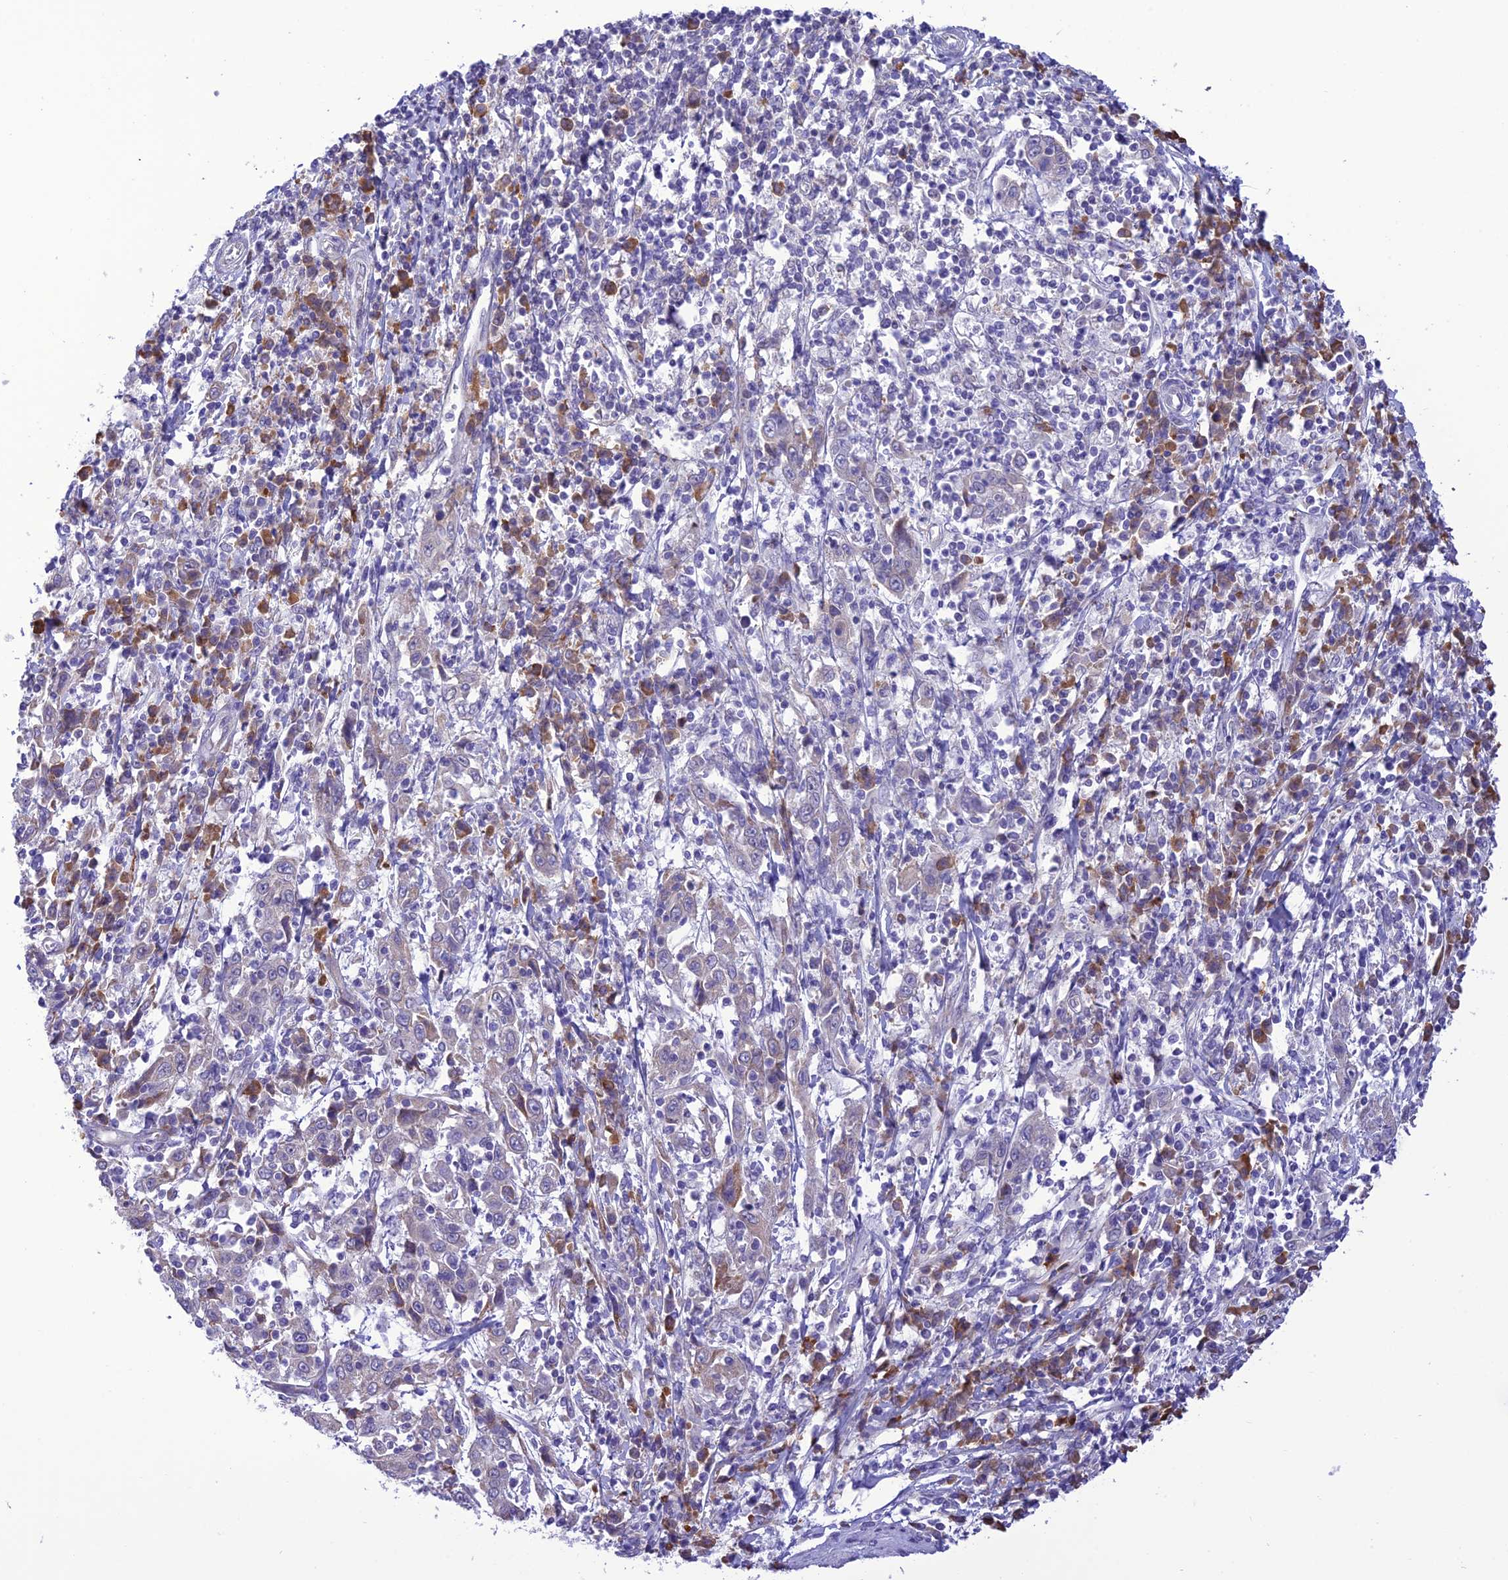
{"staining": {"intensity": "negative", "quantity": "none", "location": "none"}, "tissue": "cervical cancer", "cell_type": "Tumor cells", "image_type": "cancer", "snomed": [{"axis": "morphology", "description": "Squamous cell carcinoma, NOS"}, {"axis": "topography", "description": "Cervix"}], "caption": "DAB (3,3'-diaminobenzidine) immunohistochemical staining of squamous cell carcinoma (cervical) shows no significant positivity in tumor cells.", "gene": "RNF126", "patient": {"sex": "female", "age": 46}}